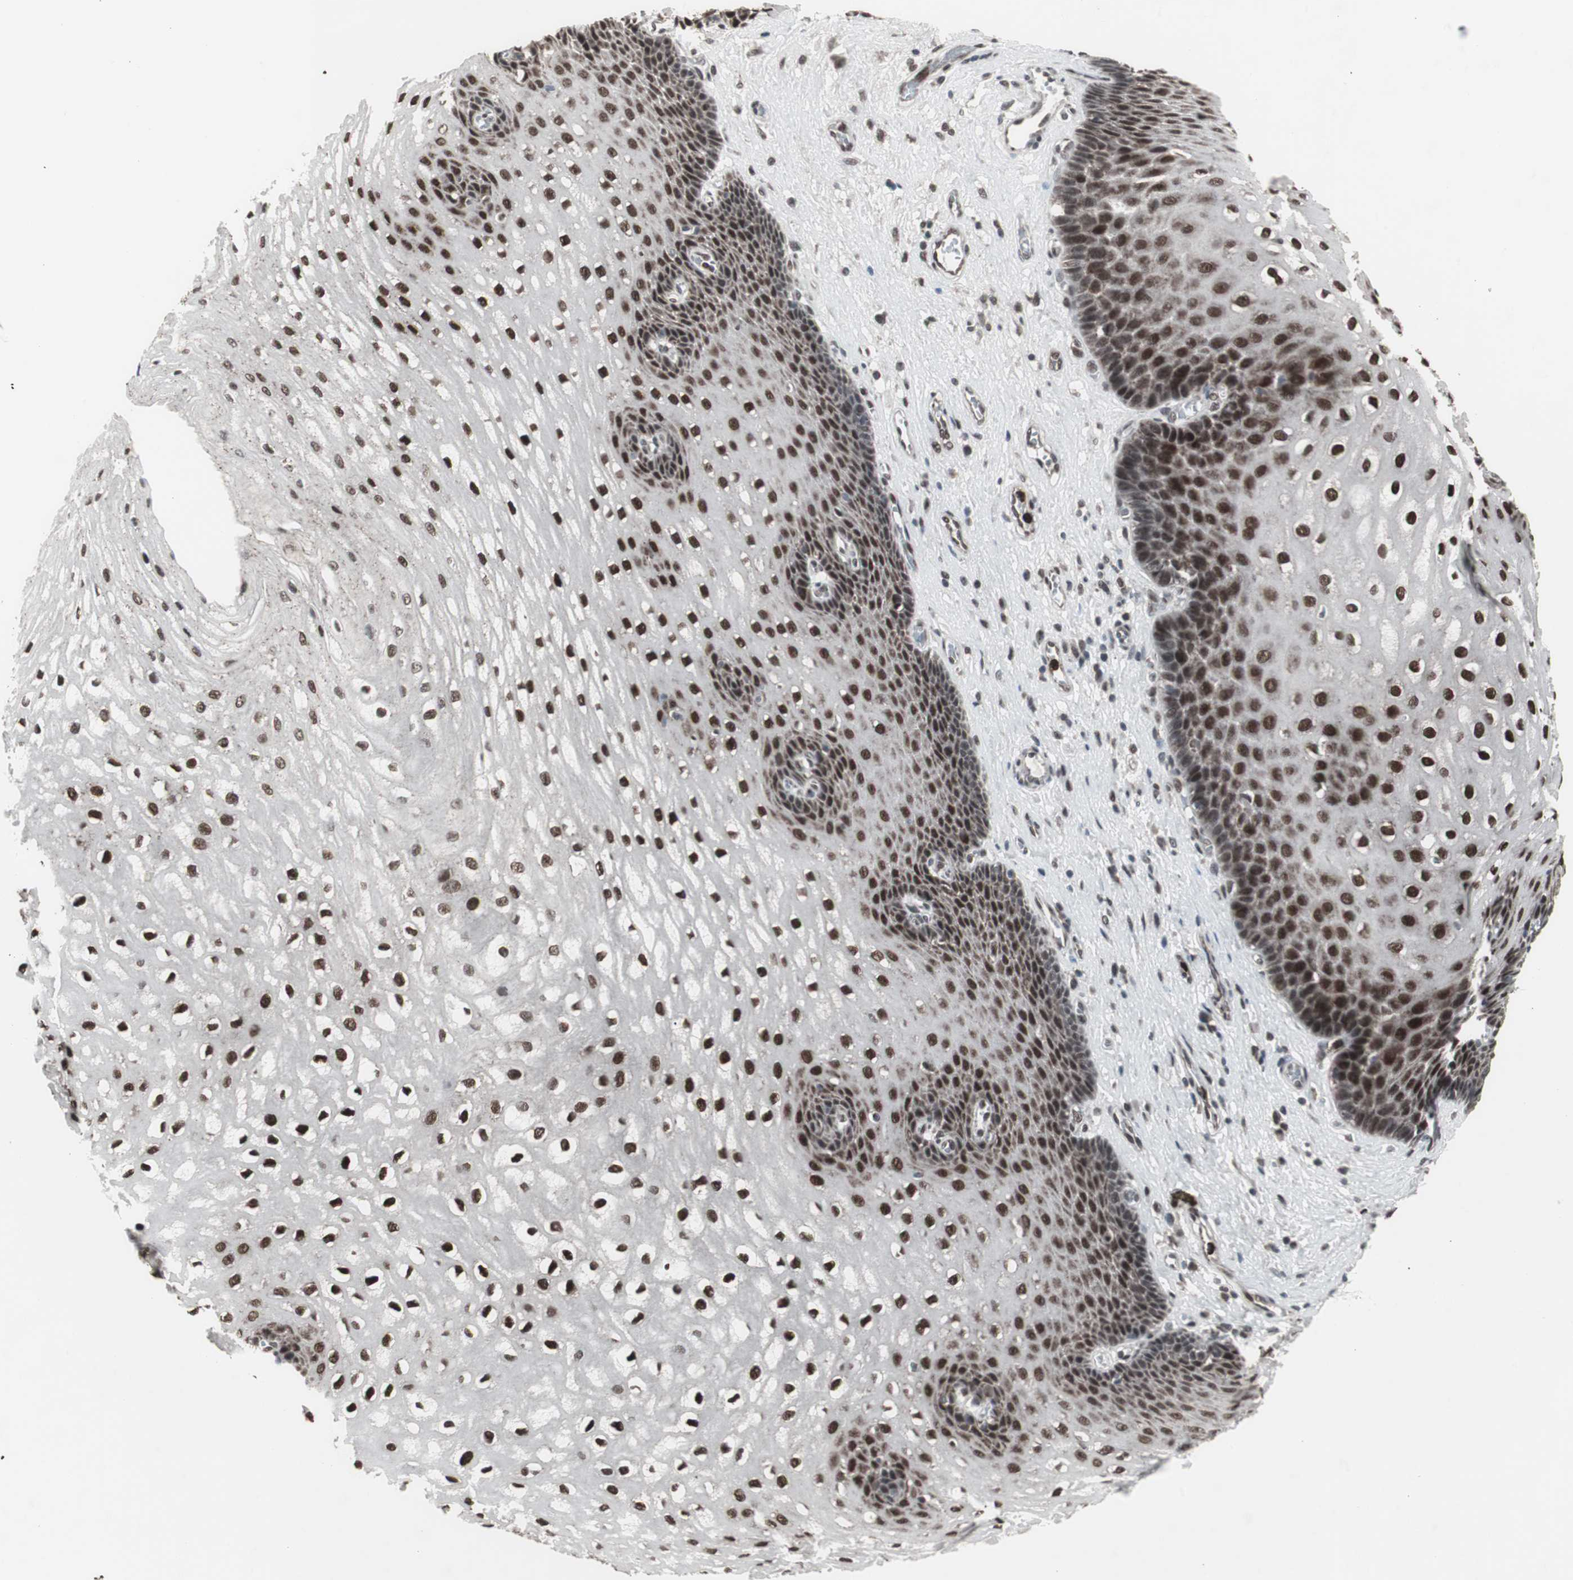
{"staining": {"intensity": "strong", "quantity": ">75%", "location": "nuclear"}, "tissue": "esophagus", "cell_type": "Squamous epithelial cells", "image_type": "normal", "snomed": [{"axis": "morphology", "description": "Normal tissue, NOS"}, {"axis": "topography", "description": "Esophagus"}], "caption": "Strong nuclear protein staining is identified in approximately >75% of squamous epithelial cells in esophagus.", "gene": "RXRA", "patient": {"sex": "male", "age": 48}}